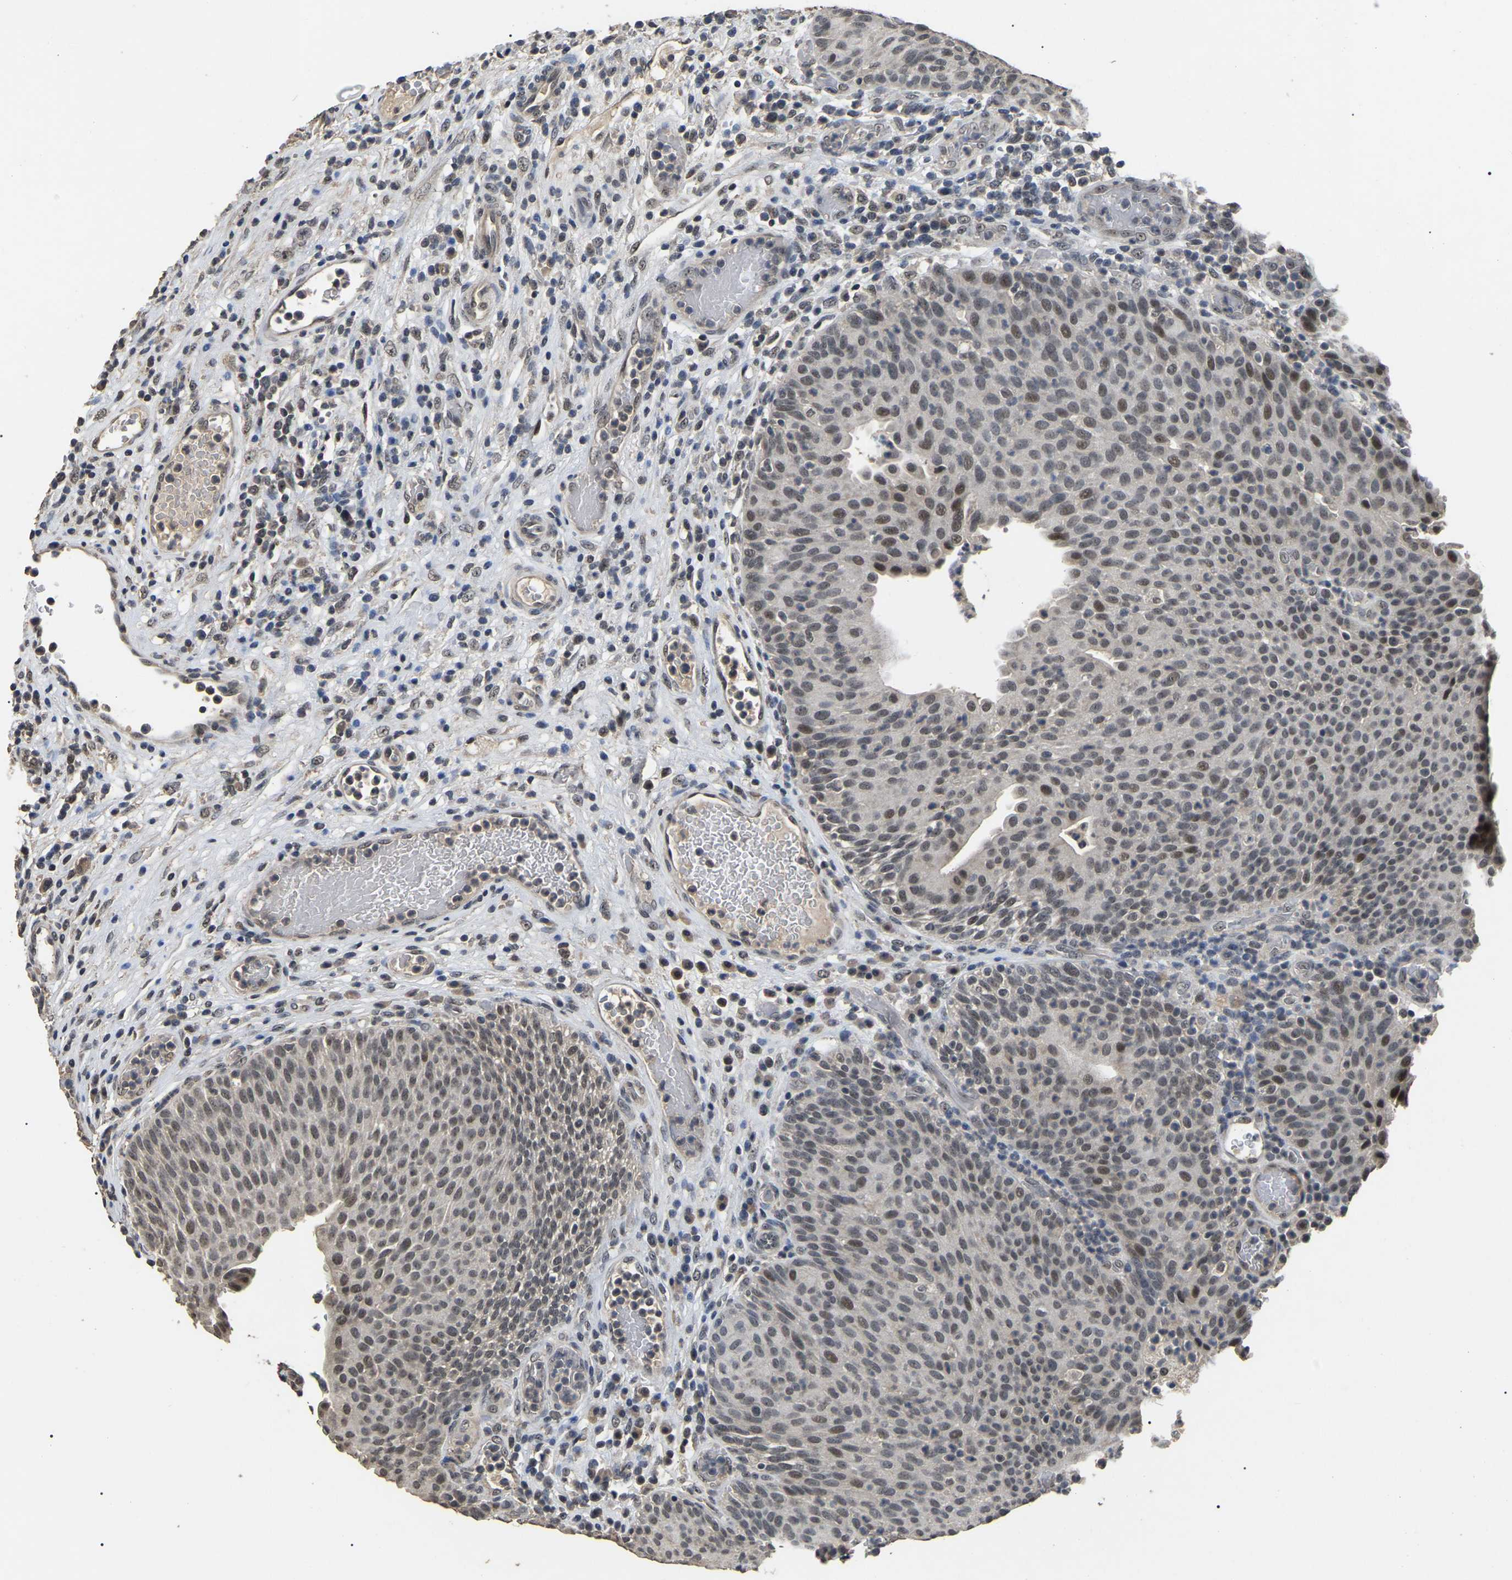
{"staining": {"intensity": "weak", "quantity": ">75%", "location": "nuclear"}, "tissue": "urothelial cancer", "cell_type": "Tumor cells", "image_type": "cancer", "snomed": [{"axis": "morphology", "description": "Urothelial carcinoma, Low grade"}, {"axis": "topography", "description": "Urinary bladder"}], "caption": "A photomicrograph showing weak nuclear positivity in about >75% of tumor cells in urothelial carcinoma (low-grade), as visualized by brown immunohistochemical staining.", "gene": "PPM1E", "patient": {"sex": "female", "age": 75}}